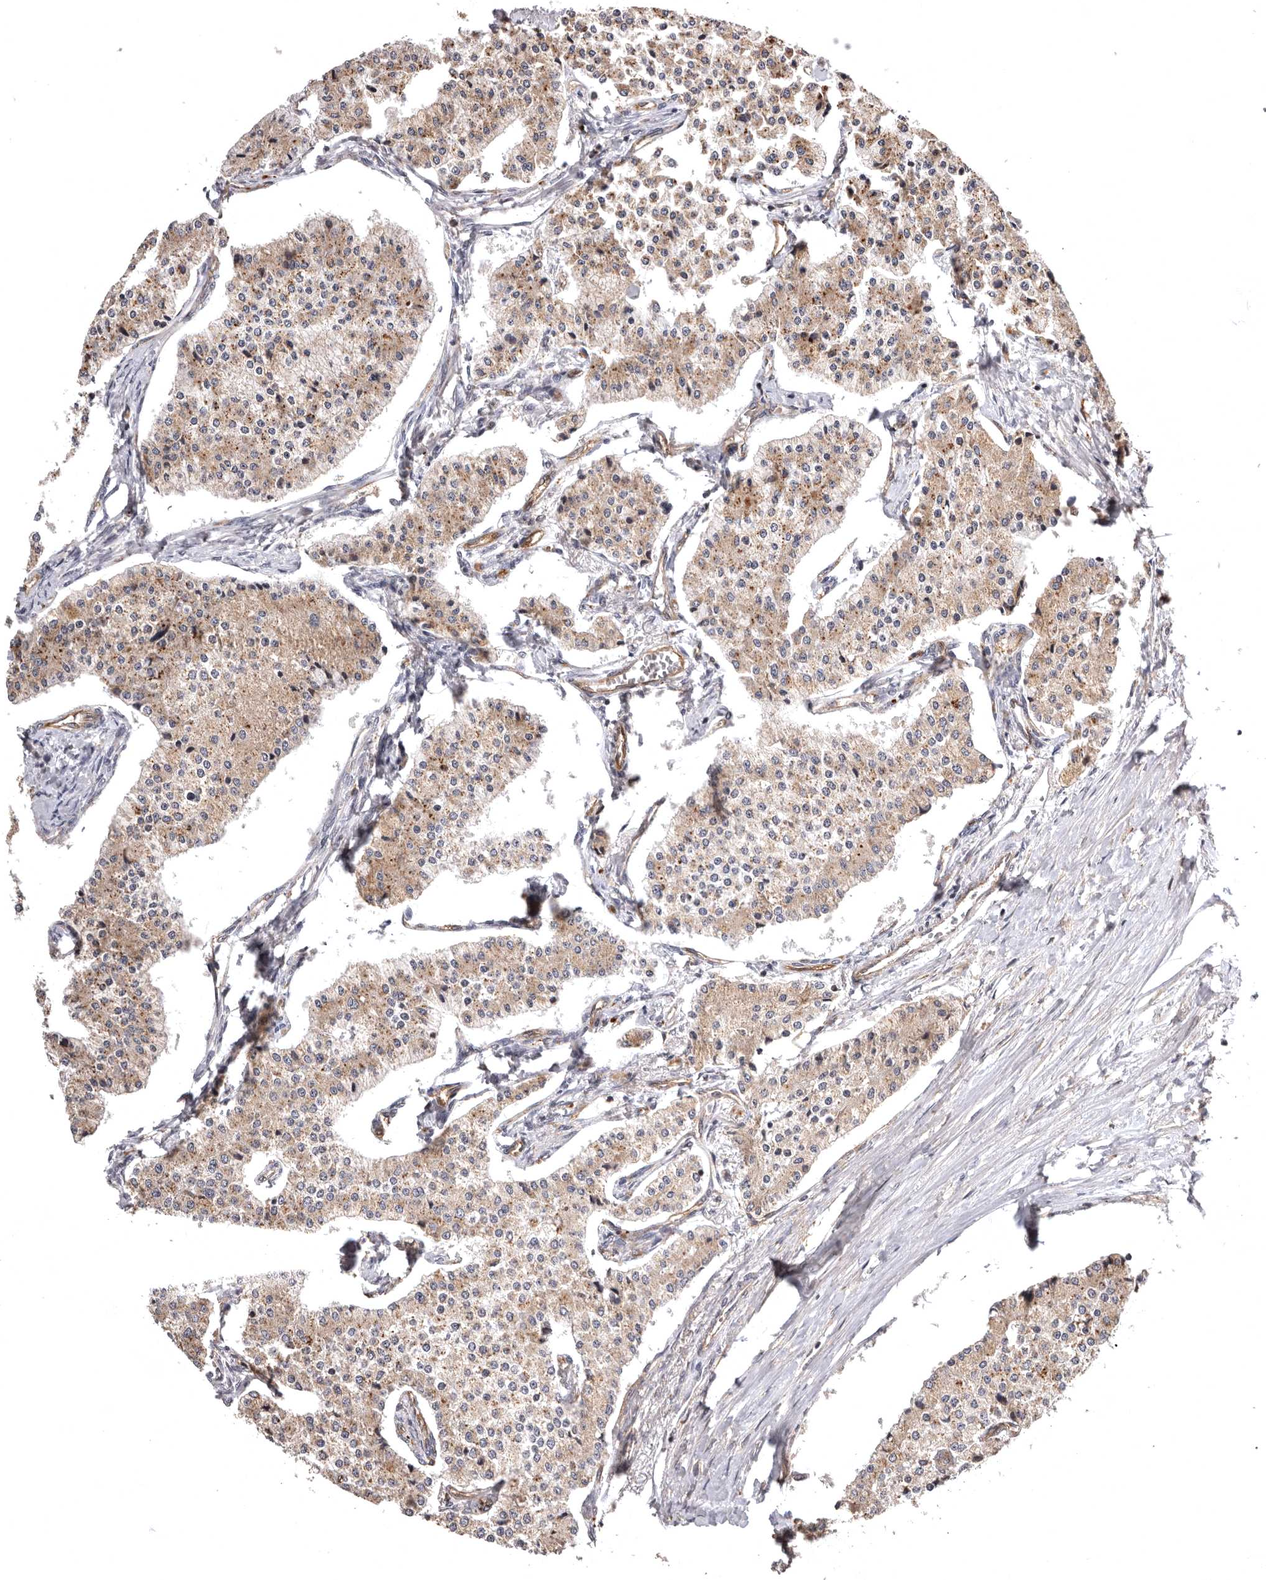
{"staining": {"intensity": "moderate", "quantity": ">75%", "location": "cytoplasmic/membranous"}, "tissue": "carcinoid", "cell_type": "Tumor cells", "image_type": "cancer", "snomed": [{"axis": "morphology", "description": "Carcinoid, malignant, NOS"}, {"axis": "topography", "description": "Colon"}], "caption": "Tumor cells demonstrate moderate cytoplasmic/membranous staining in approximately >75% of cells in carcinoid.", "gene": "ADCY2", "patient": {"sex": "female", "age": 52}}